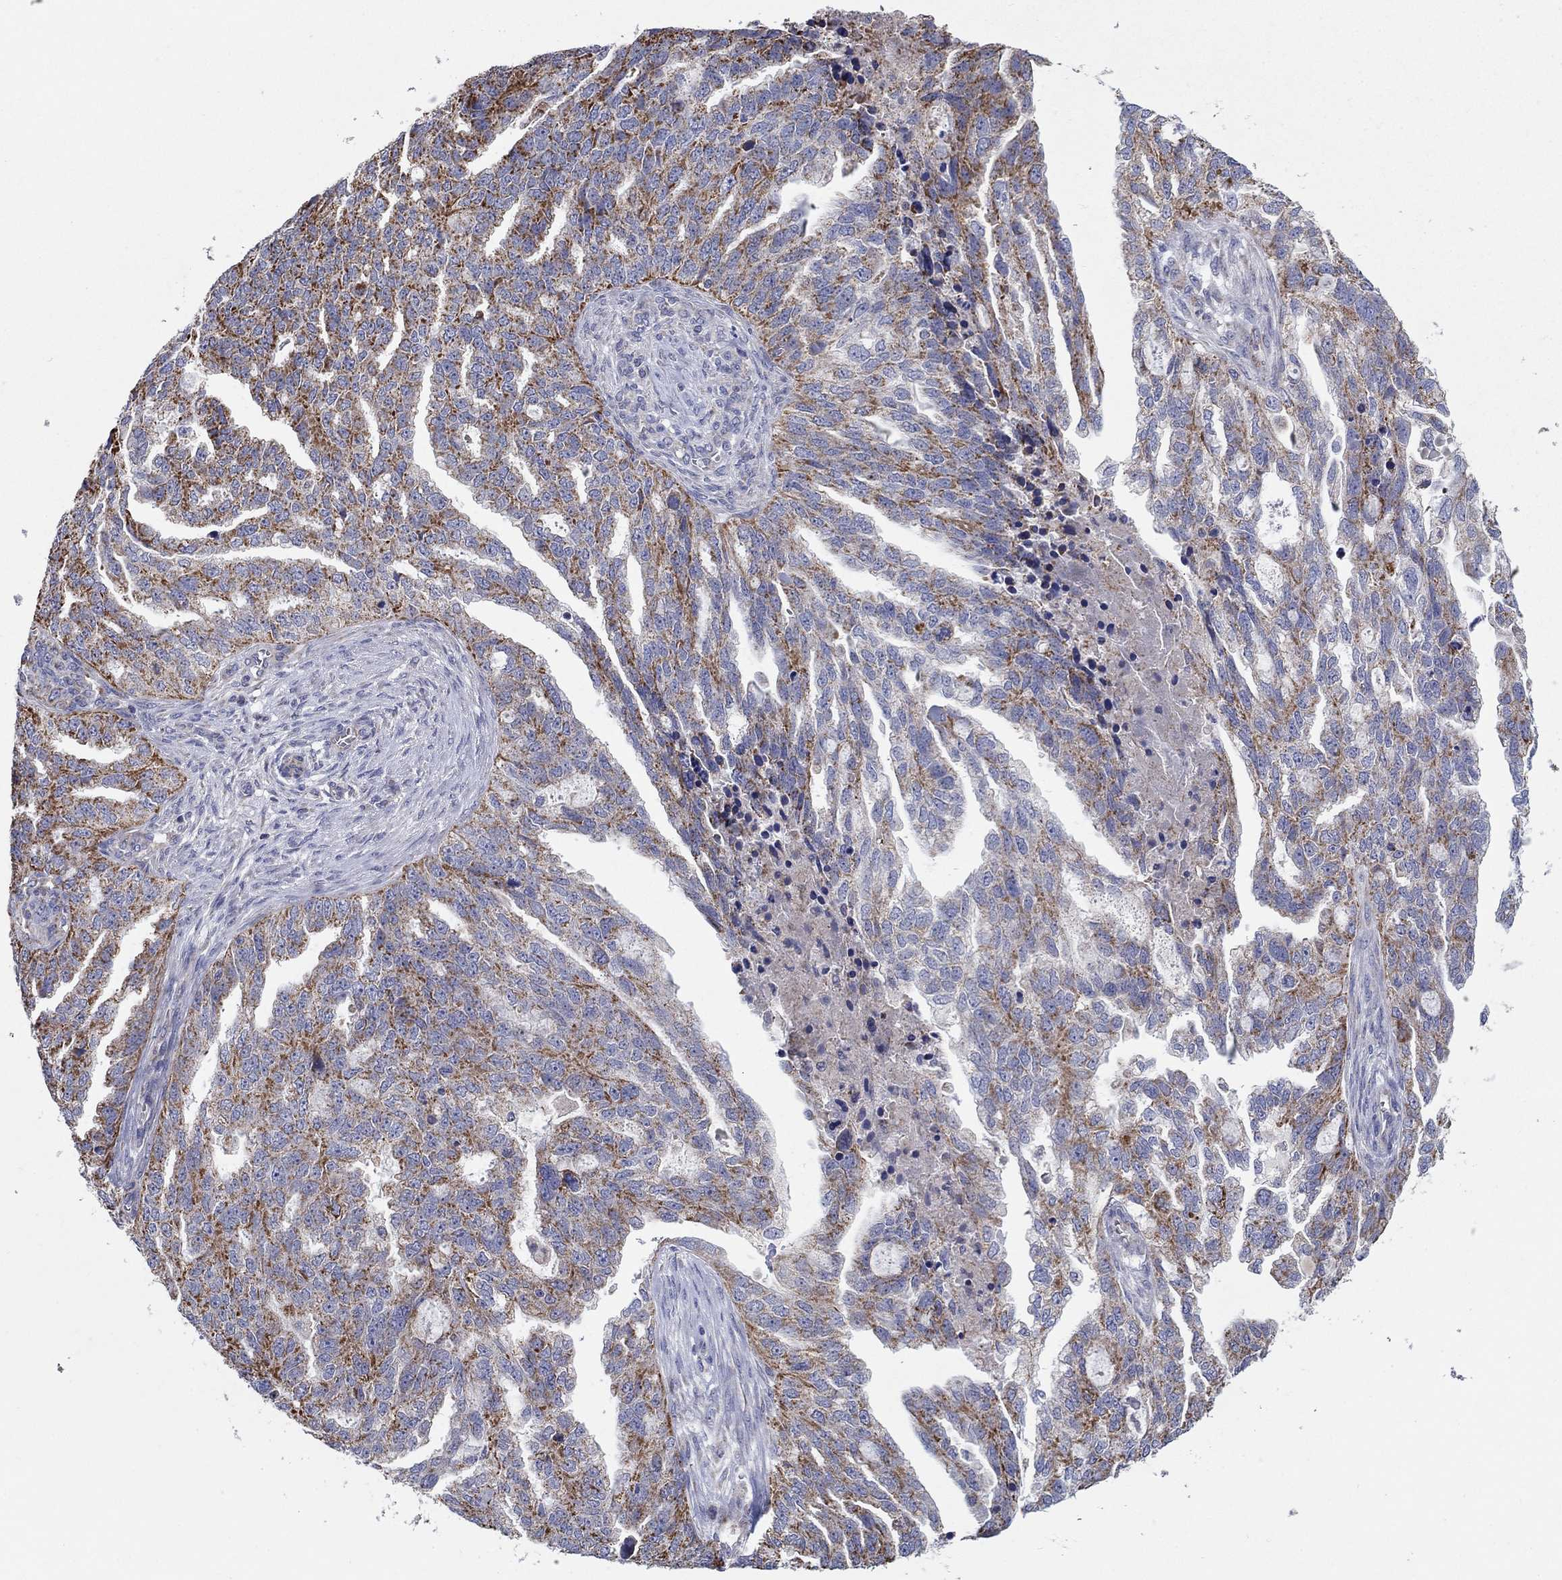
{"staining": {"intensity": "moderate", "quantity": ">75%", "location": "cytoplasmic/membranous"}, "tissue": "ovarian cancer", "cell_type": "Tumor cells", "image_type": "cancer", "snomed": [{"axis": "morphology", "description": "Cystadenocarcinoma, serous, NOS"}, {"axis": "topography", "description": "Ovary"}], "caption": "Ovarian cancer stained with a protein marker reveals moderate staining in tumor cells.", "gene": "HPS5", "patient": {"sex": "female", "age": 51}}